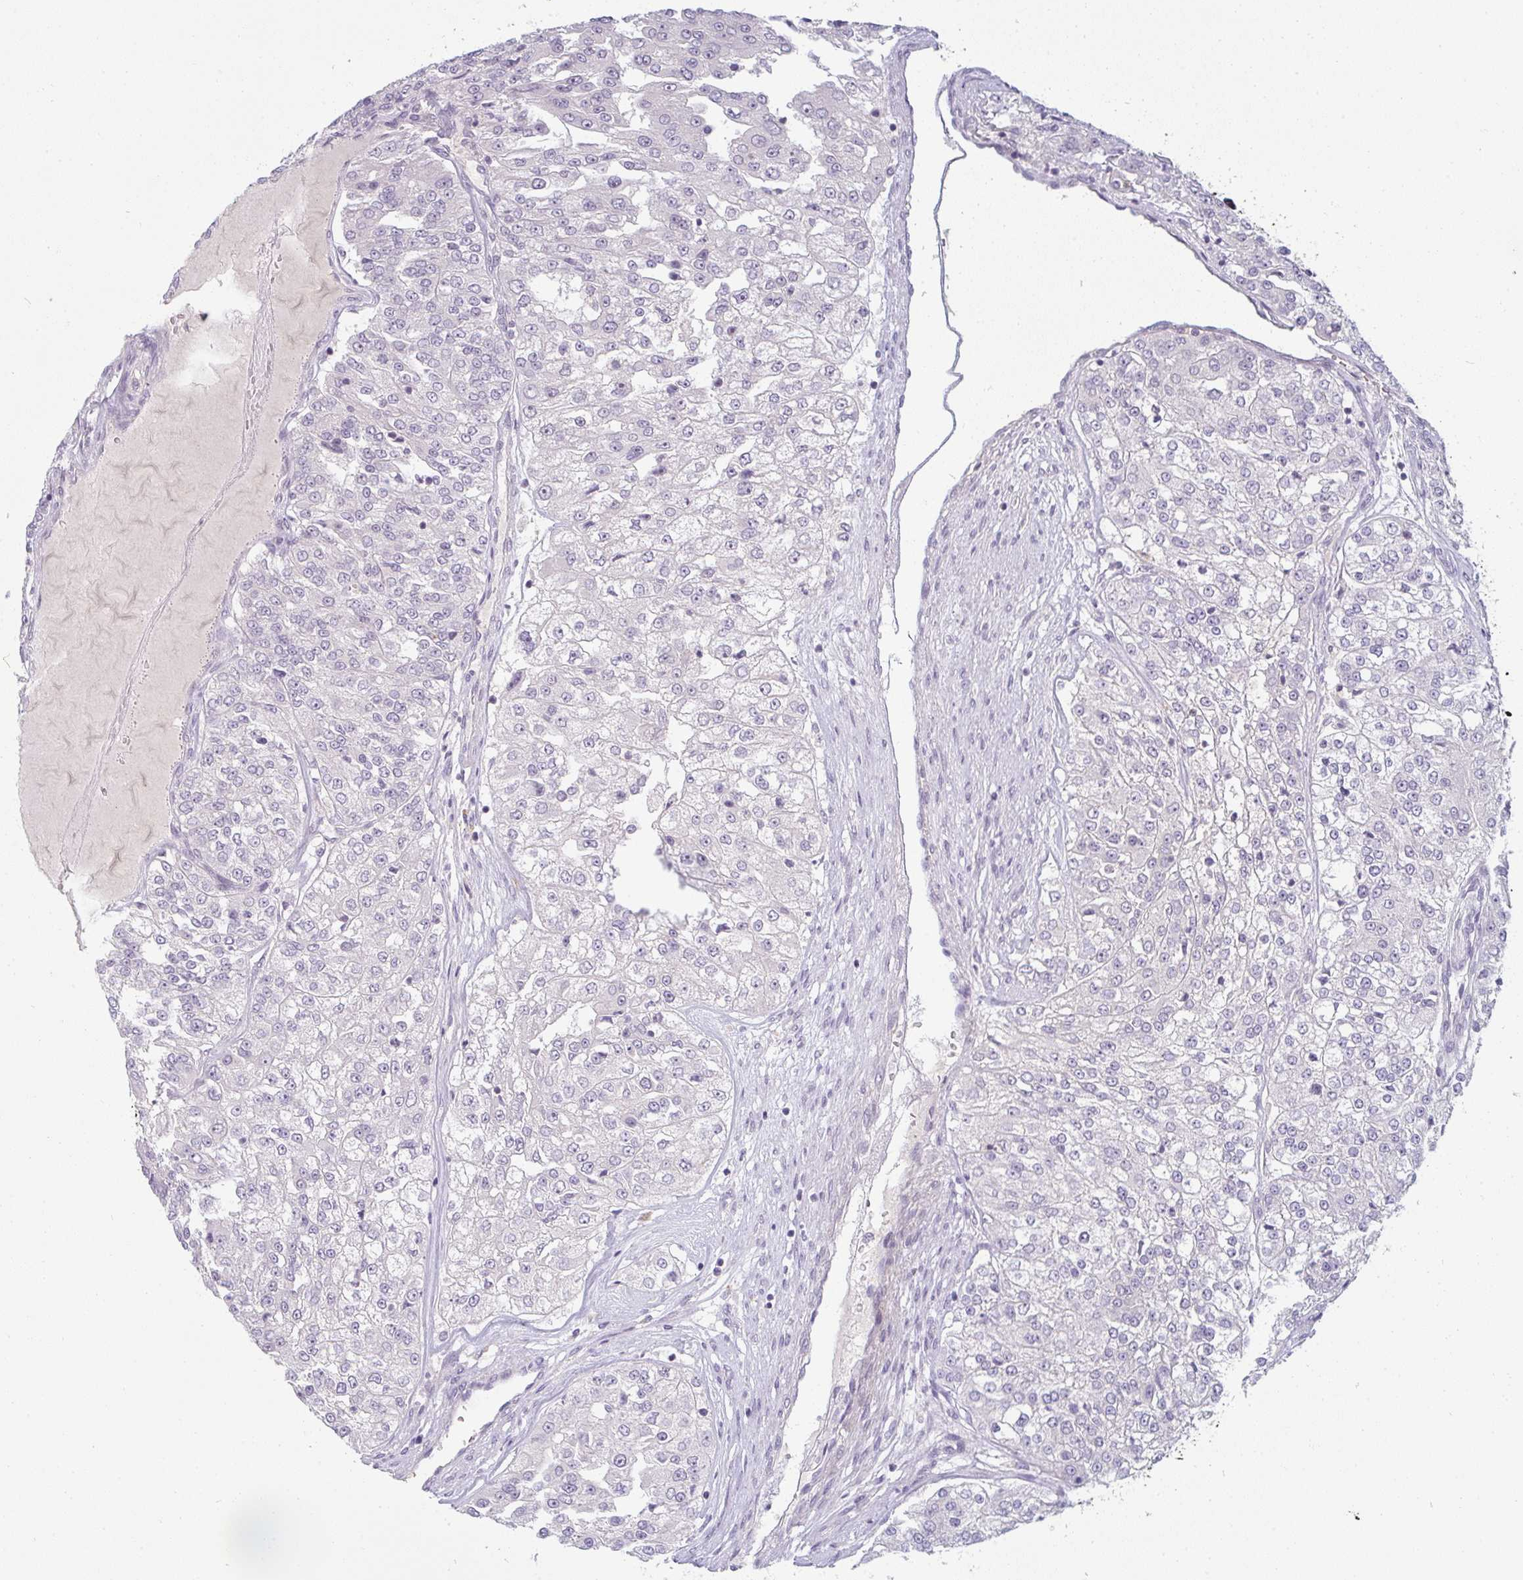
{"staining": {"intensity": "negative", "quantity": "none", "location": "none"}, "tissue": "renal cancer", "cell_type": "Tumor cells", "image_type": "cancer", "snomed": [{"axis": "morphology", "description": "Adenocarcinoma, NOS"}, {"axis": "topography", "description": "Kidney"}], "caption": "The IHC micrograph has no significant expression in tumor cells of renal adenocarcinoma tissue.", "gene": "PPFIA4", "patient": {"sex": "female", "age": 63}}